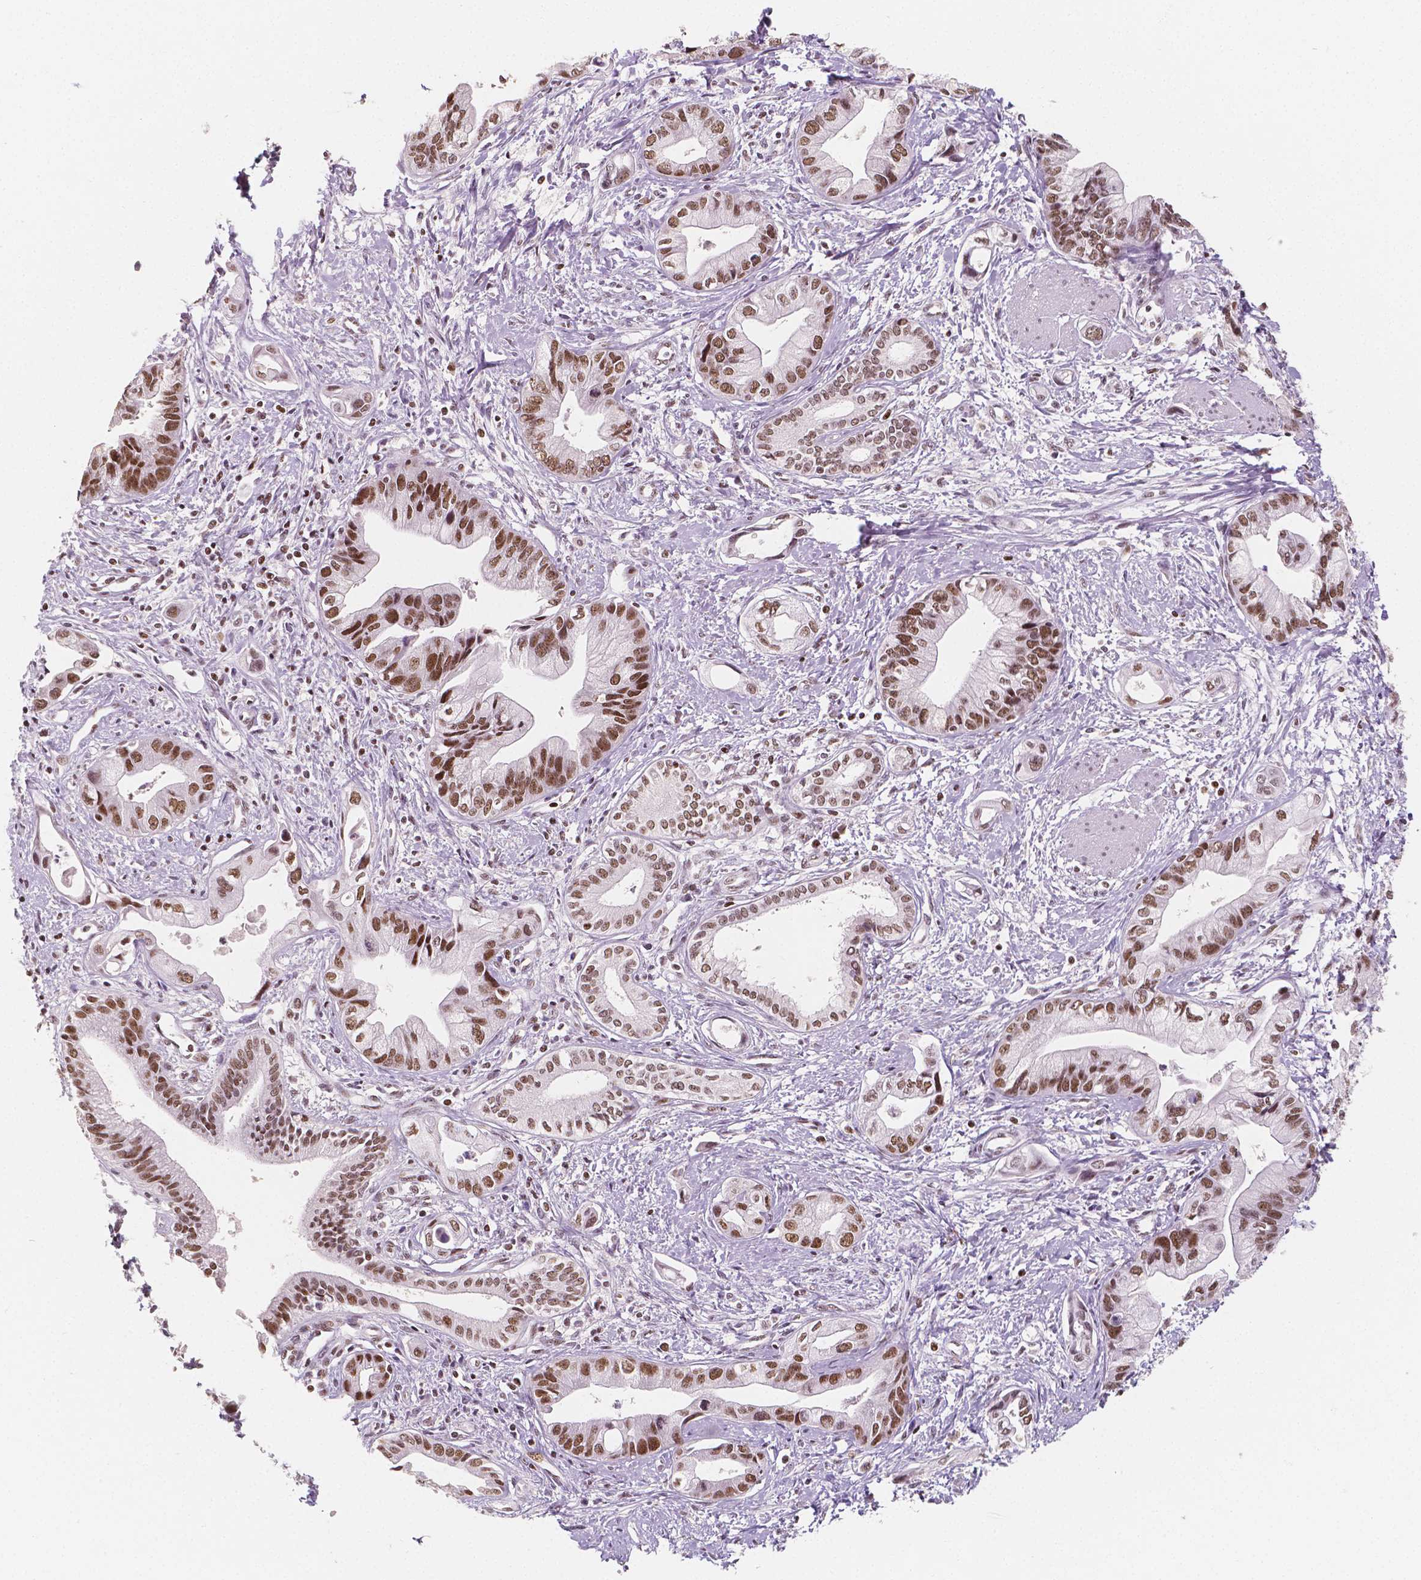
{"staining": {"intensity": "moderate", "quantity": ">75%", "location": "nuclear"}, "tissue": "pancreatic cancer", "cell_type": "Tumor cells", "image_type": "cancer", "snomed": [{"axis": "morphology", "description": "Adenocarcinoma, NOS"}, {"axis": "topography", "description": "Pancreas"}], "caption": "Adenocarcinoma (pancreatic) stained for a protein (brown) reveals moderate nuclear positive positivity in approximately >75% of tumor cells.", "gene": "HDAC1", "patient": {"sex": "female", "age": 61}}